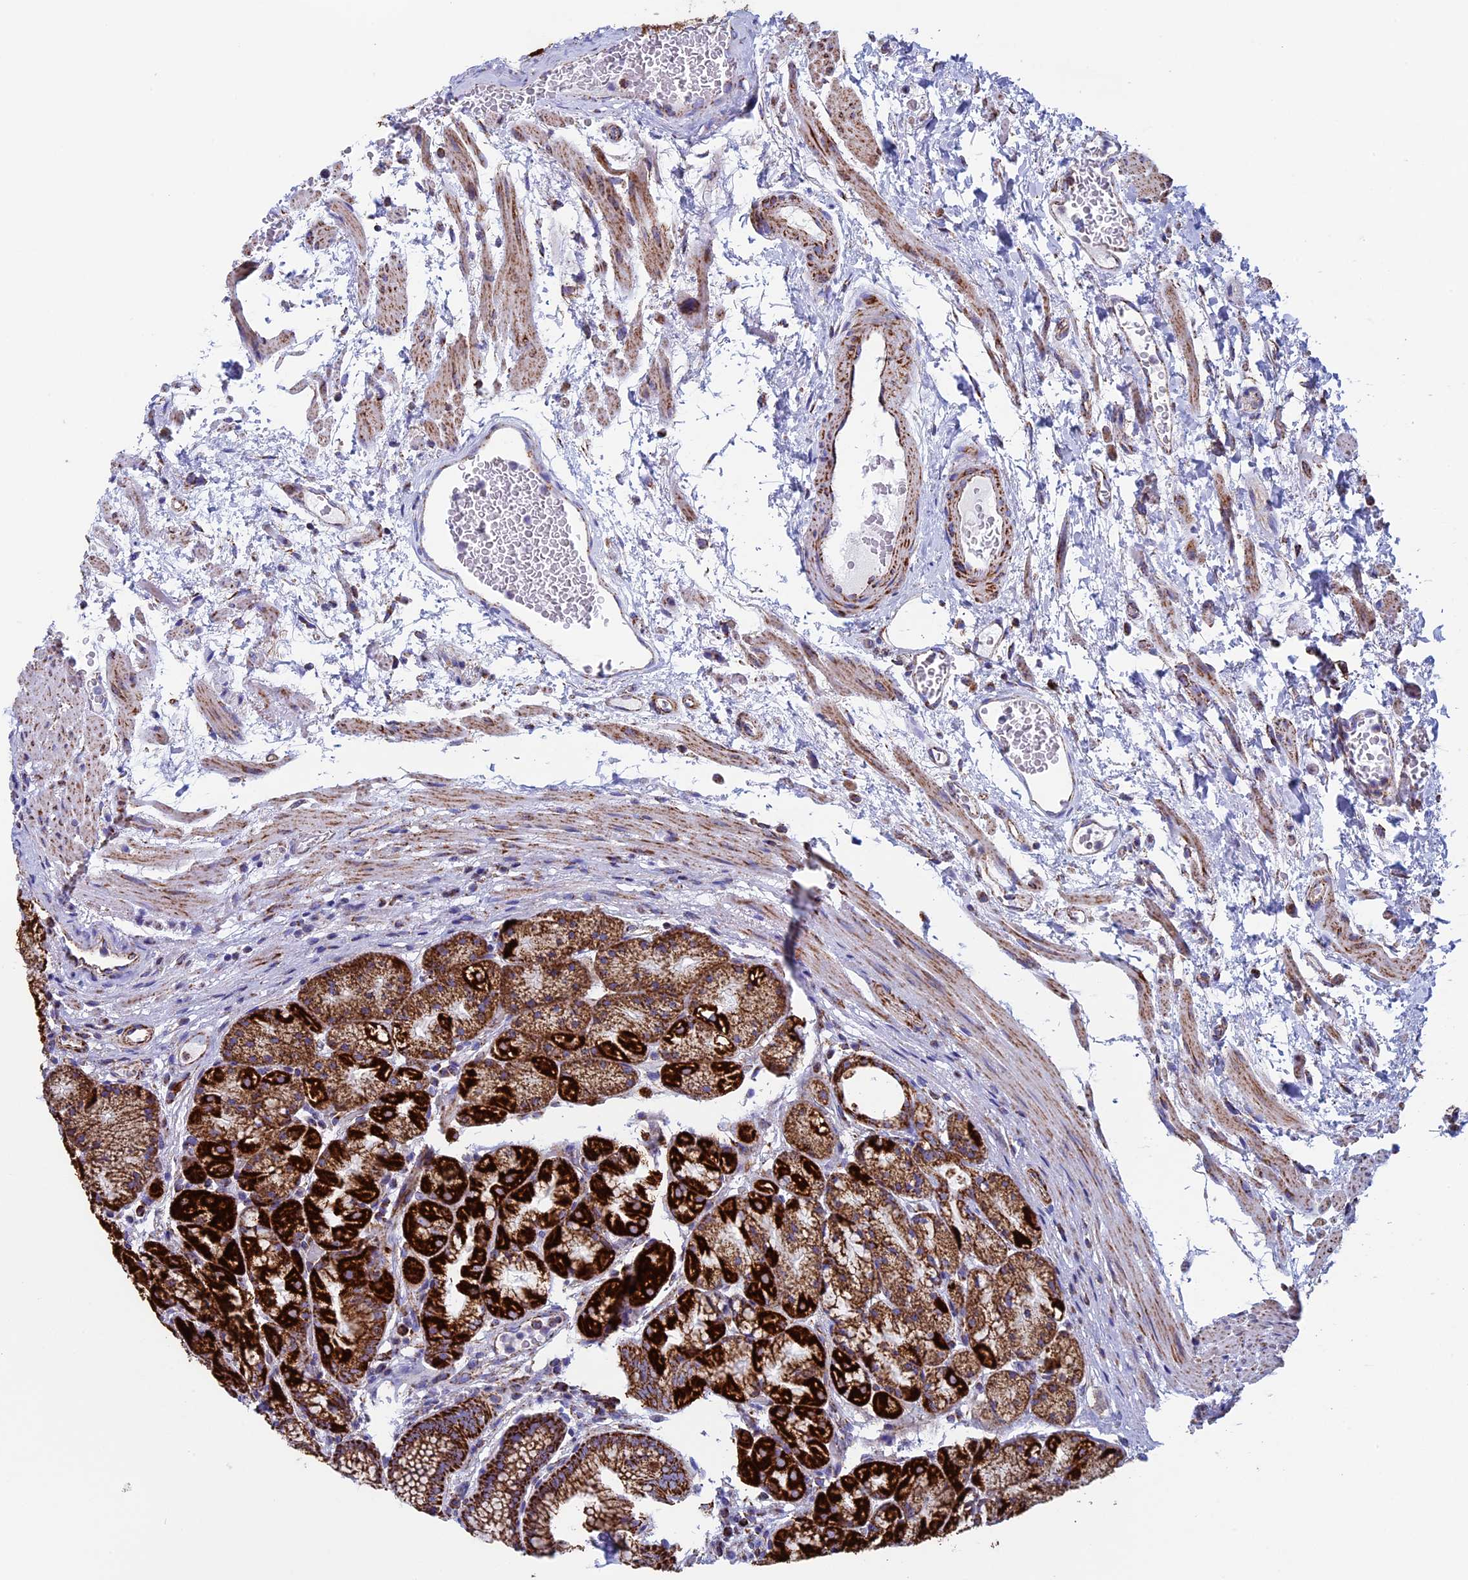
{"staining": {"intensity": "strong", "quantity": ">75%", "location": "cytoplasmic/membranous"}, "tissue": "stomach", "cell_type": "Glandular cells", "image_type": "normal", "snomed": [{"axis": "morphology", "description": "Normal tissue, NOS"}, {"axis": "topography", "description": "Stomach"}], "caption": "This photomicrograph demonstrates immunohistochemistry (IHC) staining of unremarkable human stomach, with high strong cytoplasmic/membranous positivity in about >75% of glandular cells.", "gene": "UQCRFS1", "patient": {"sex": "male", "age": 63}}